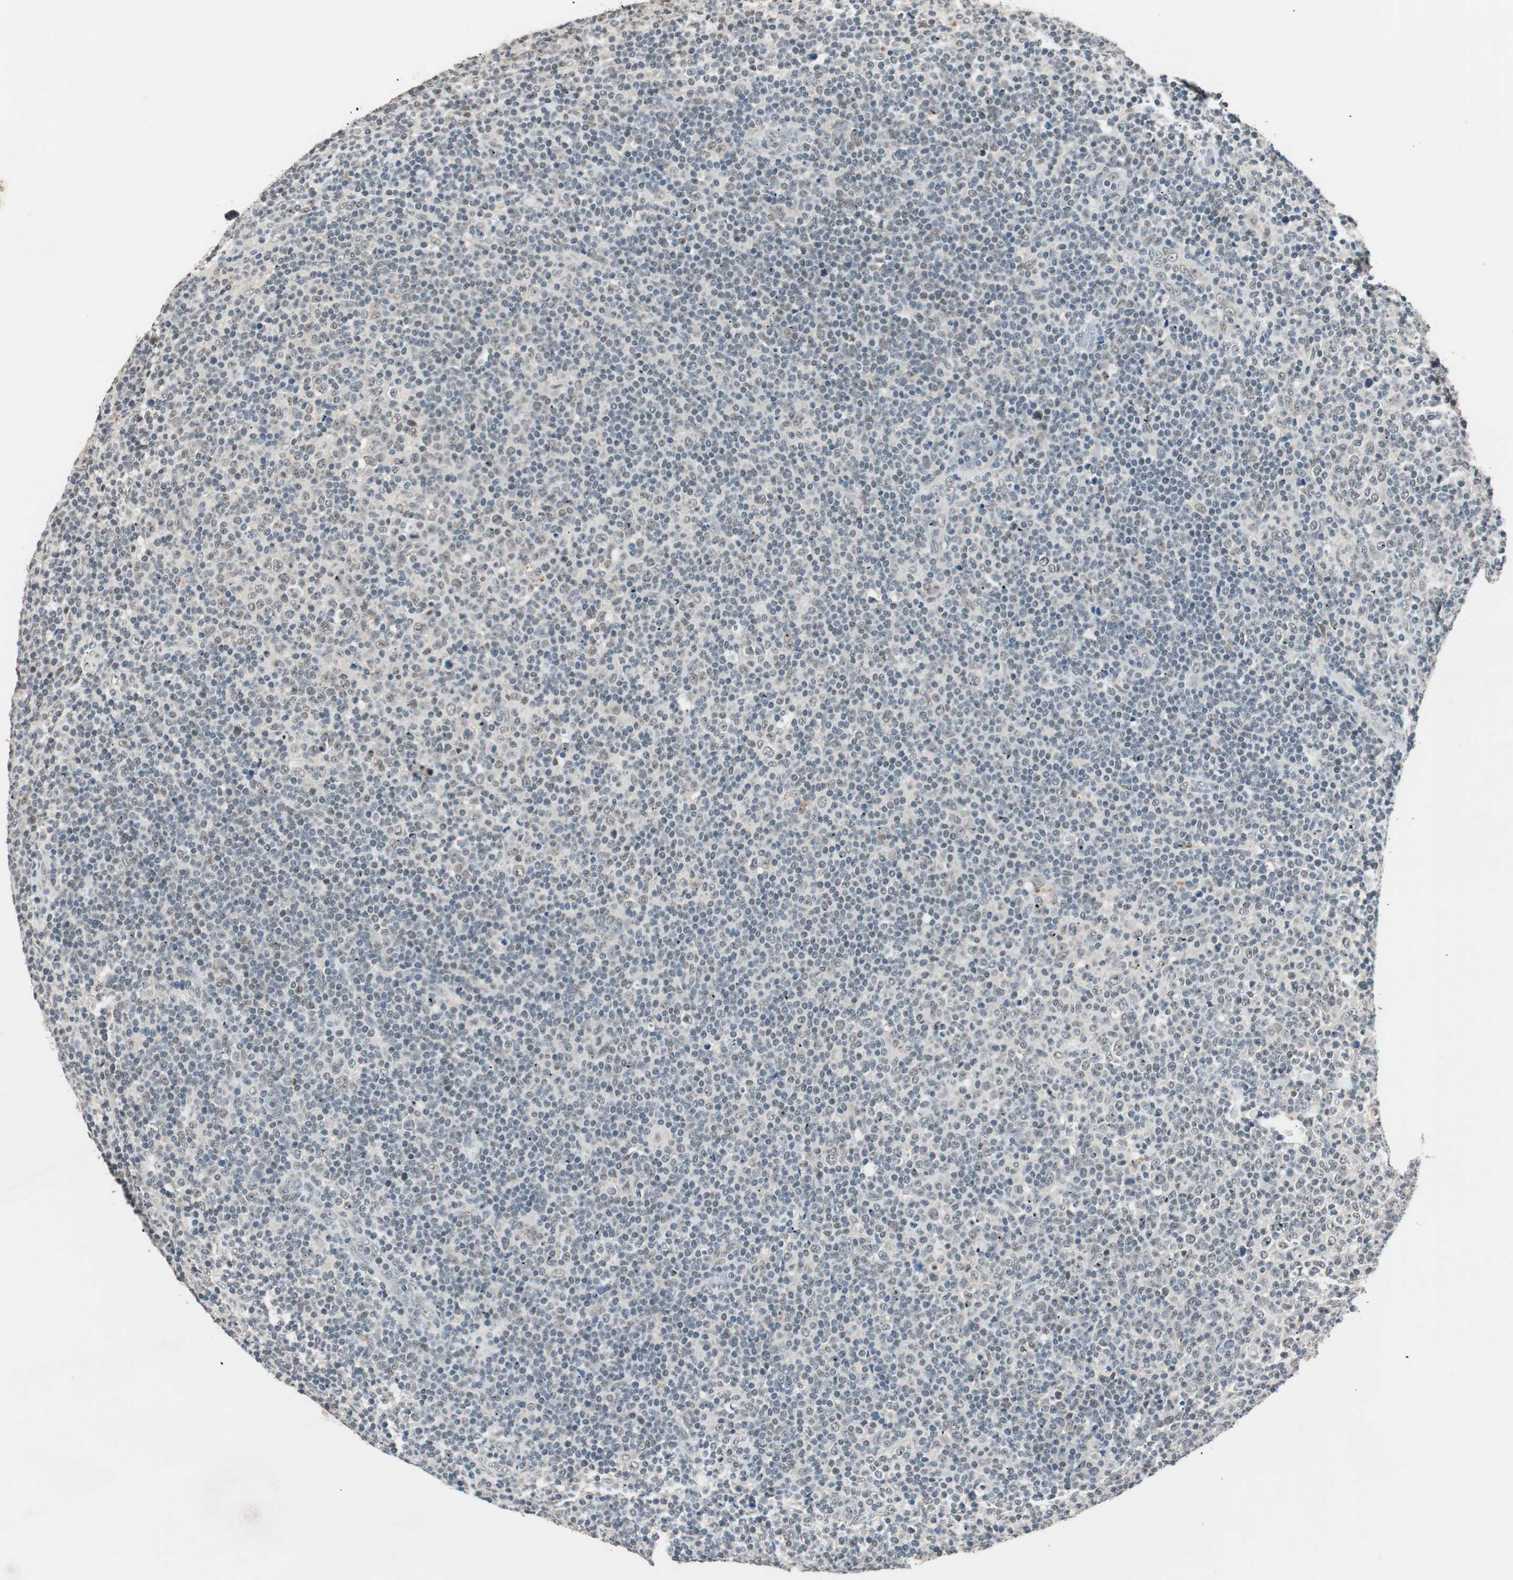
{"staining": {"intensity": "weak", "quantity": "25%-75%", "location": "nuclear"}, "tissue": "lymphoma", "cell_type": "Tumor cells", "image_type": "cancer", "snomed": [{"axis": "morphology", "description": "Malignant lymphoma, non-Hodgkin's type, Low grade"}, {"axis": "topography", "description": "Lymph node"}], "caption": "Low-grade malignant lymphoma, non-Hodgkin's type stained for a protein displays weak nuclear positivity in tumor cells. (DAB IHC, brown staining for protein, blue staining for nuclei).", "gene": "NFRKB", "patient": {"sex": "male", "age": 70}}